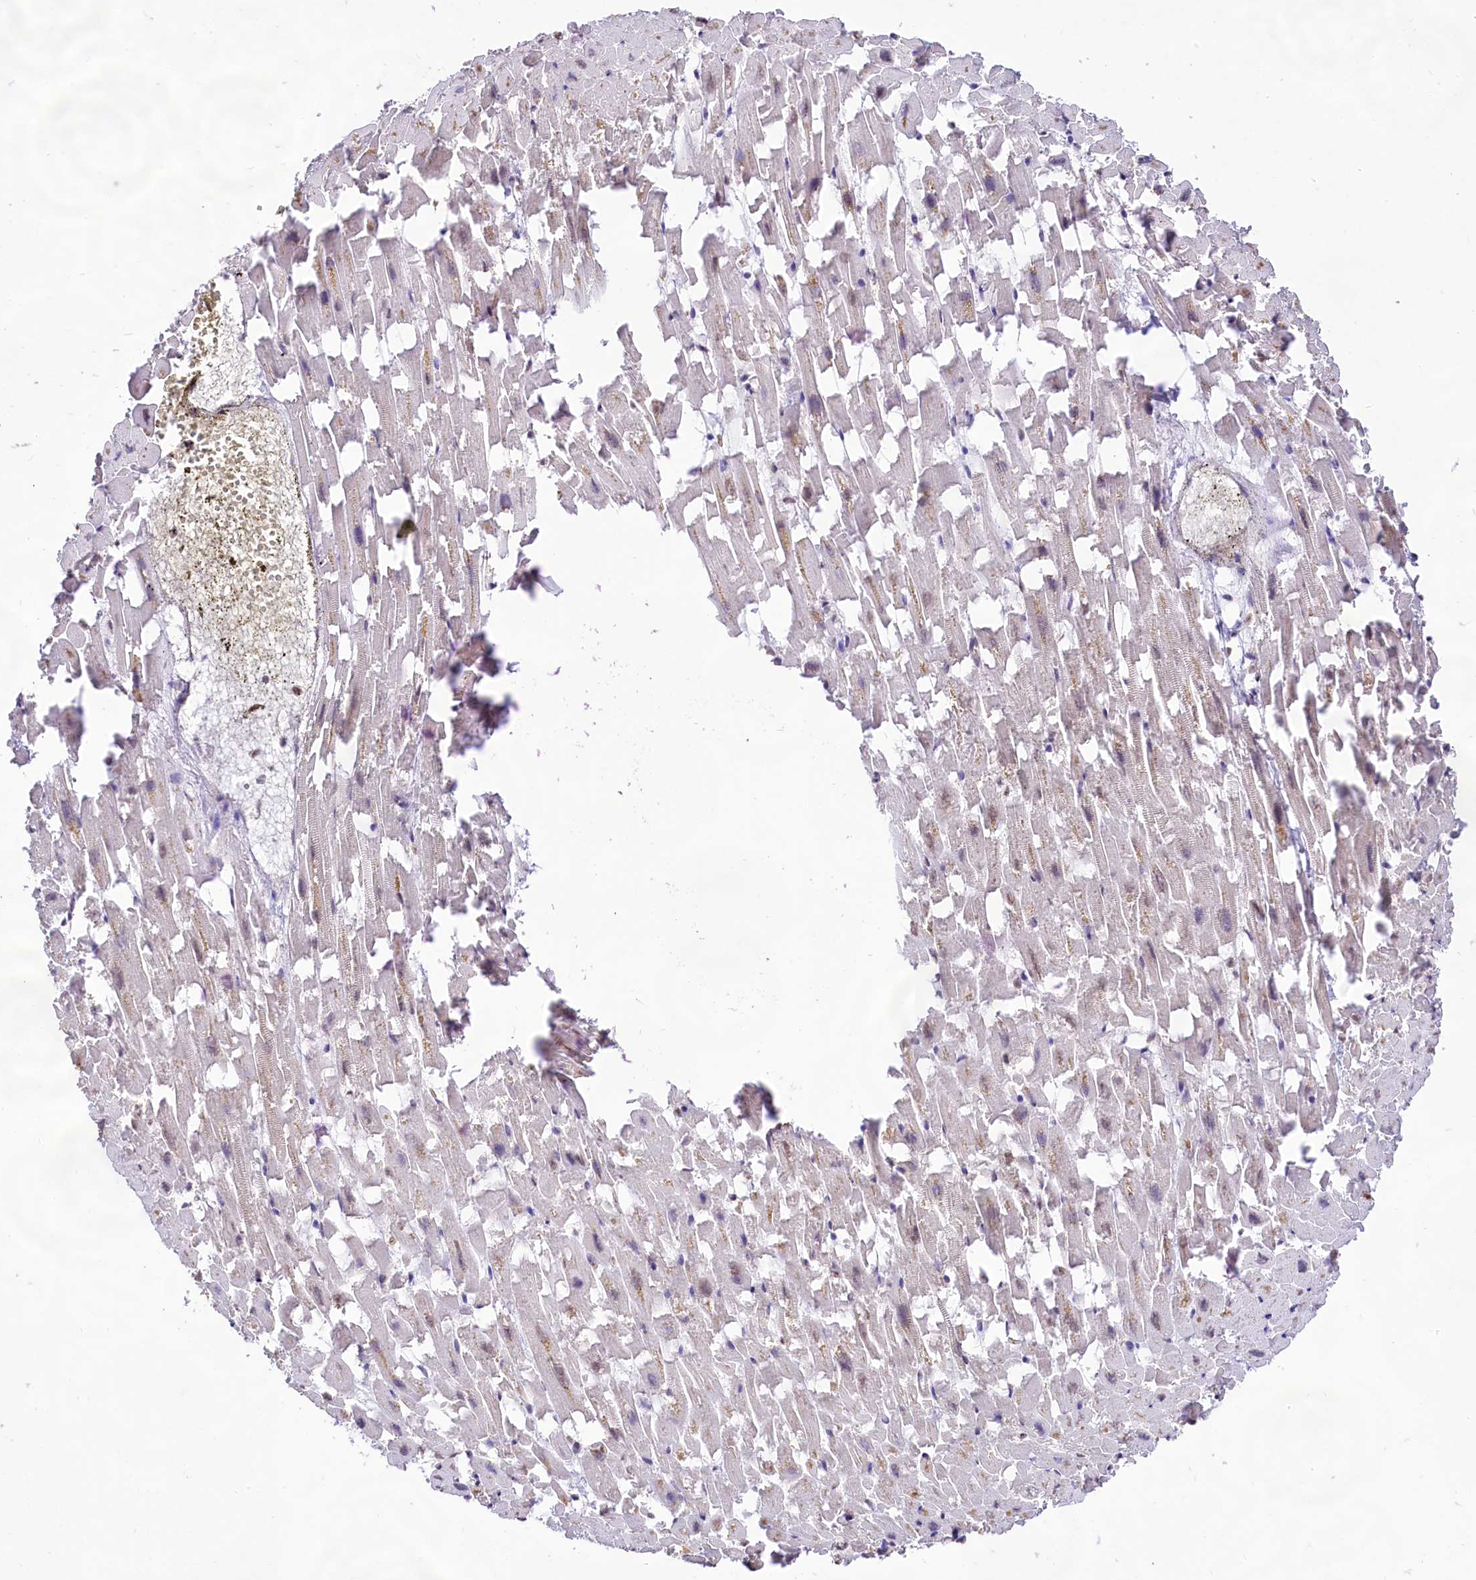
{"staining": {"intensity": "strong", "quantity": "25%-75%", "location": "nuclear"}, "tissue": "heart muscle", "cell_type": "Cardiomyocytes", "image_type": "normal", "snomed": [{"axis": "morphology", "description": "Normal tissue, NOS"}, {"axis": "topography", "description": "Heart"}], "caption": "Approximately 25%-75% of cardiomyocytes in normal heart muscle reveal strong nuclear protein staining as visualized by brown immunohistochemical staining.", "gene": "HIRA", "patient": {"sex": "female", "age": 64}}